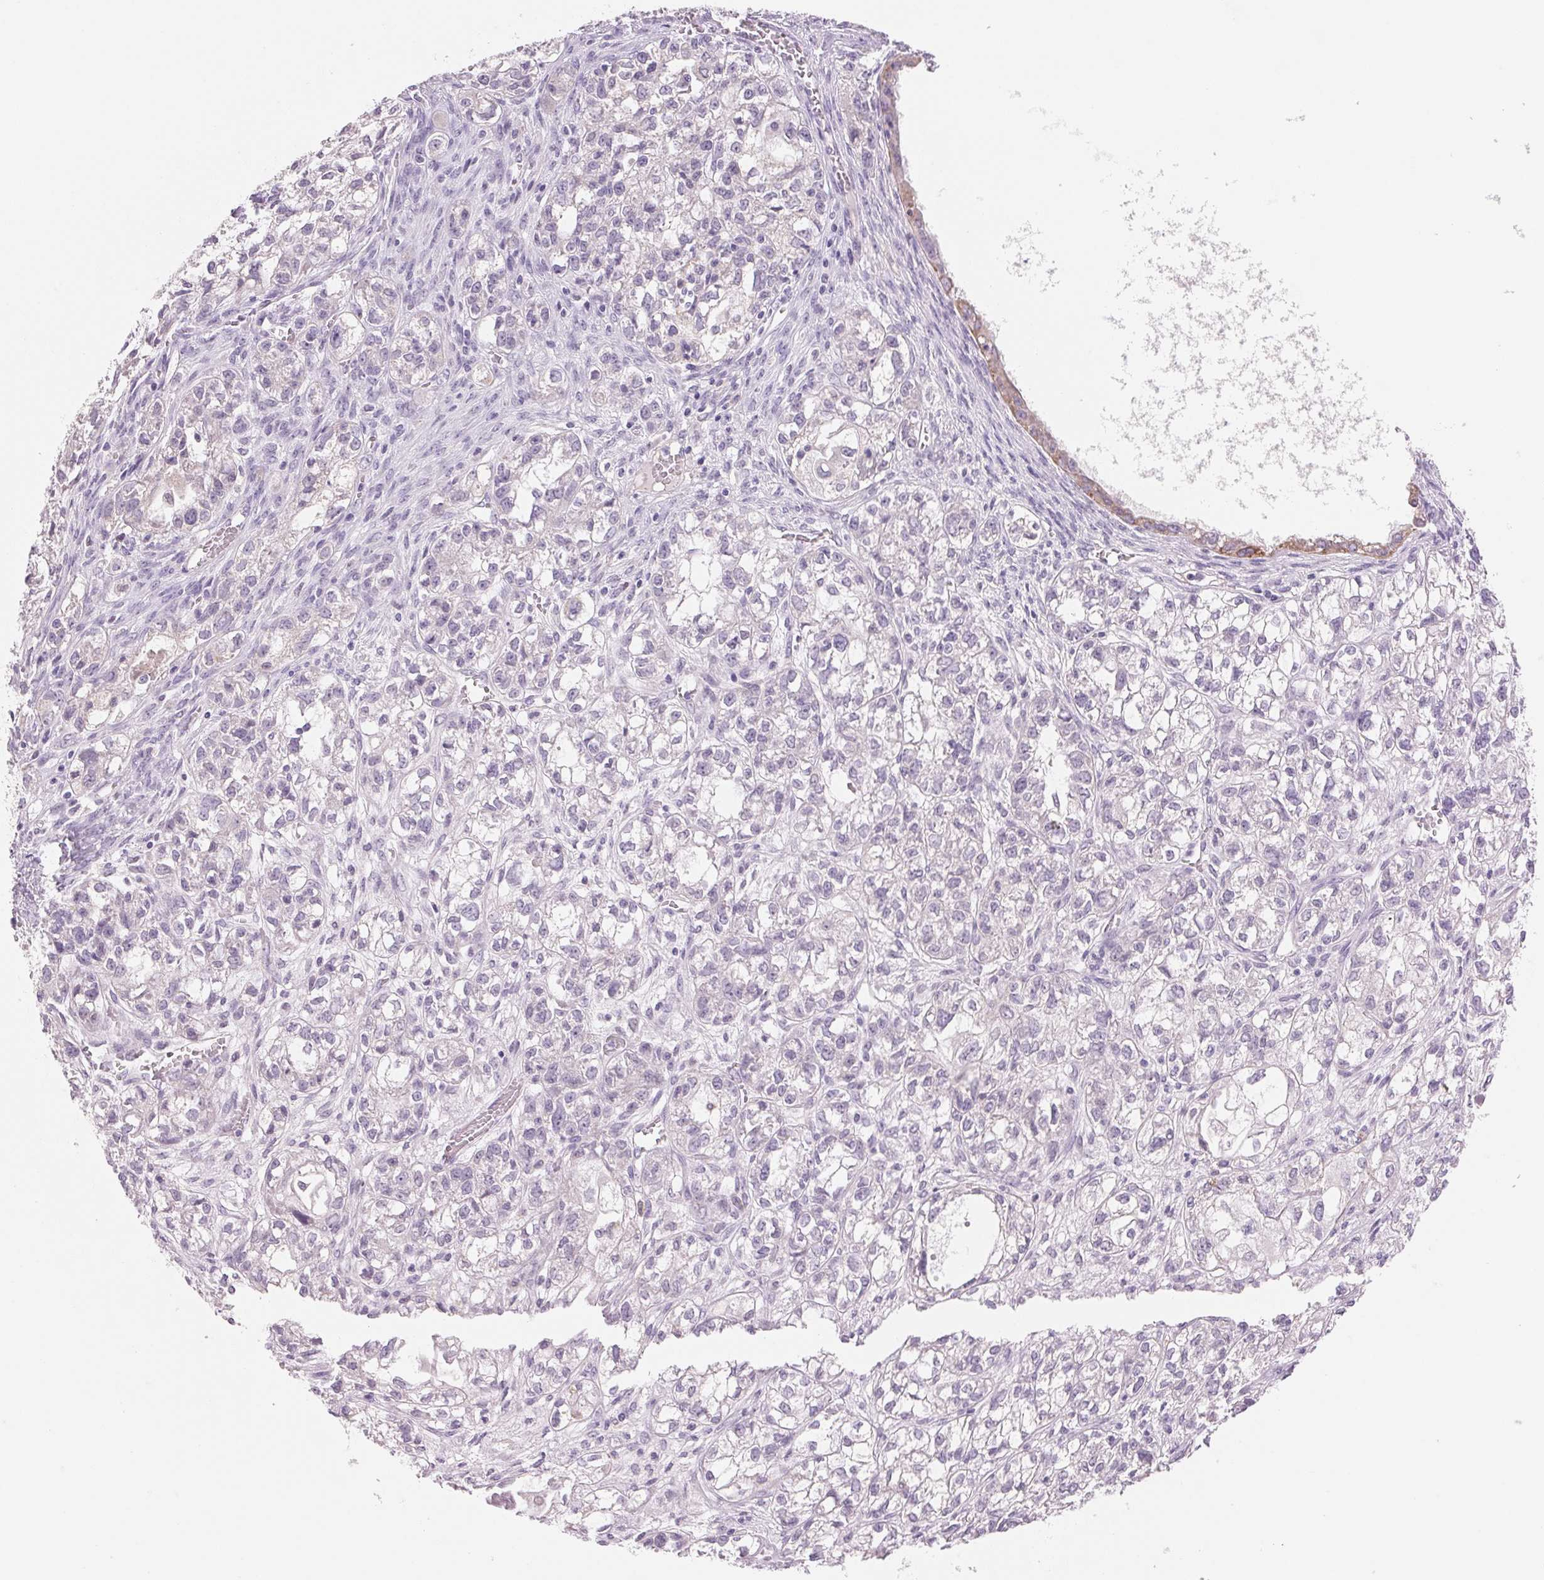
{"staining": {"intensity": "negative", "quantity": "none", "location": "none"}, "tissue": "ovarian cancer", "cell_type": "Tumor cells", "image_type": "cancer", "snomed": [{"axis": "morphology", "description": "Carcinoma, endometroid"}, {"axis": "topography", "description": "Ovary"}], "caption": "Tumor cells show no significant staining in endometroid carcinoma (ovarian). The staining is performed using DAB (3,3'-diaminobenzidine) brown chromogen with nuclei counter-stained in using hematoxylin.", "gene": "CYP11B1", "patient": {"sex": "female", "age": 64}}